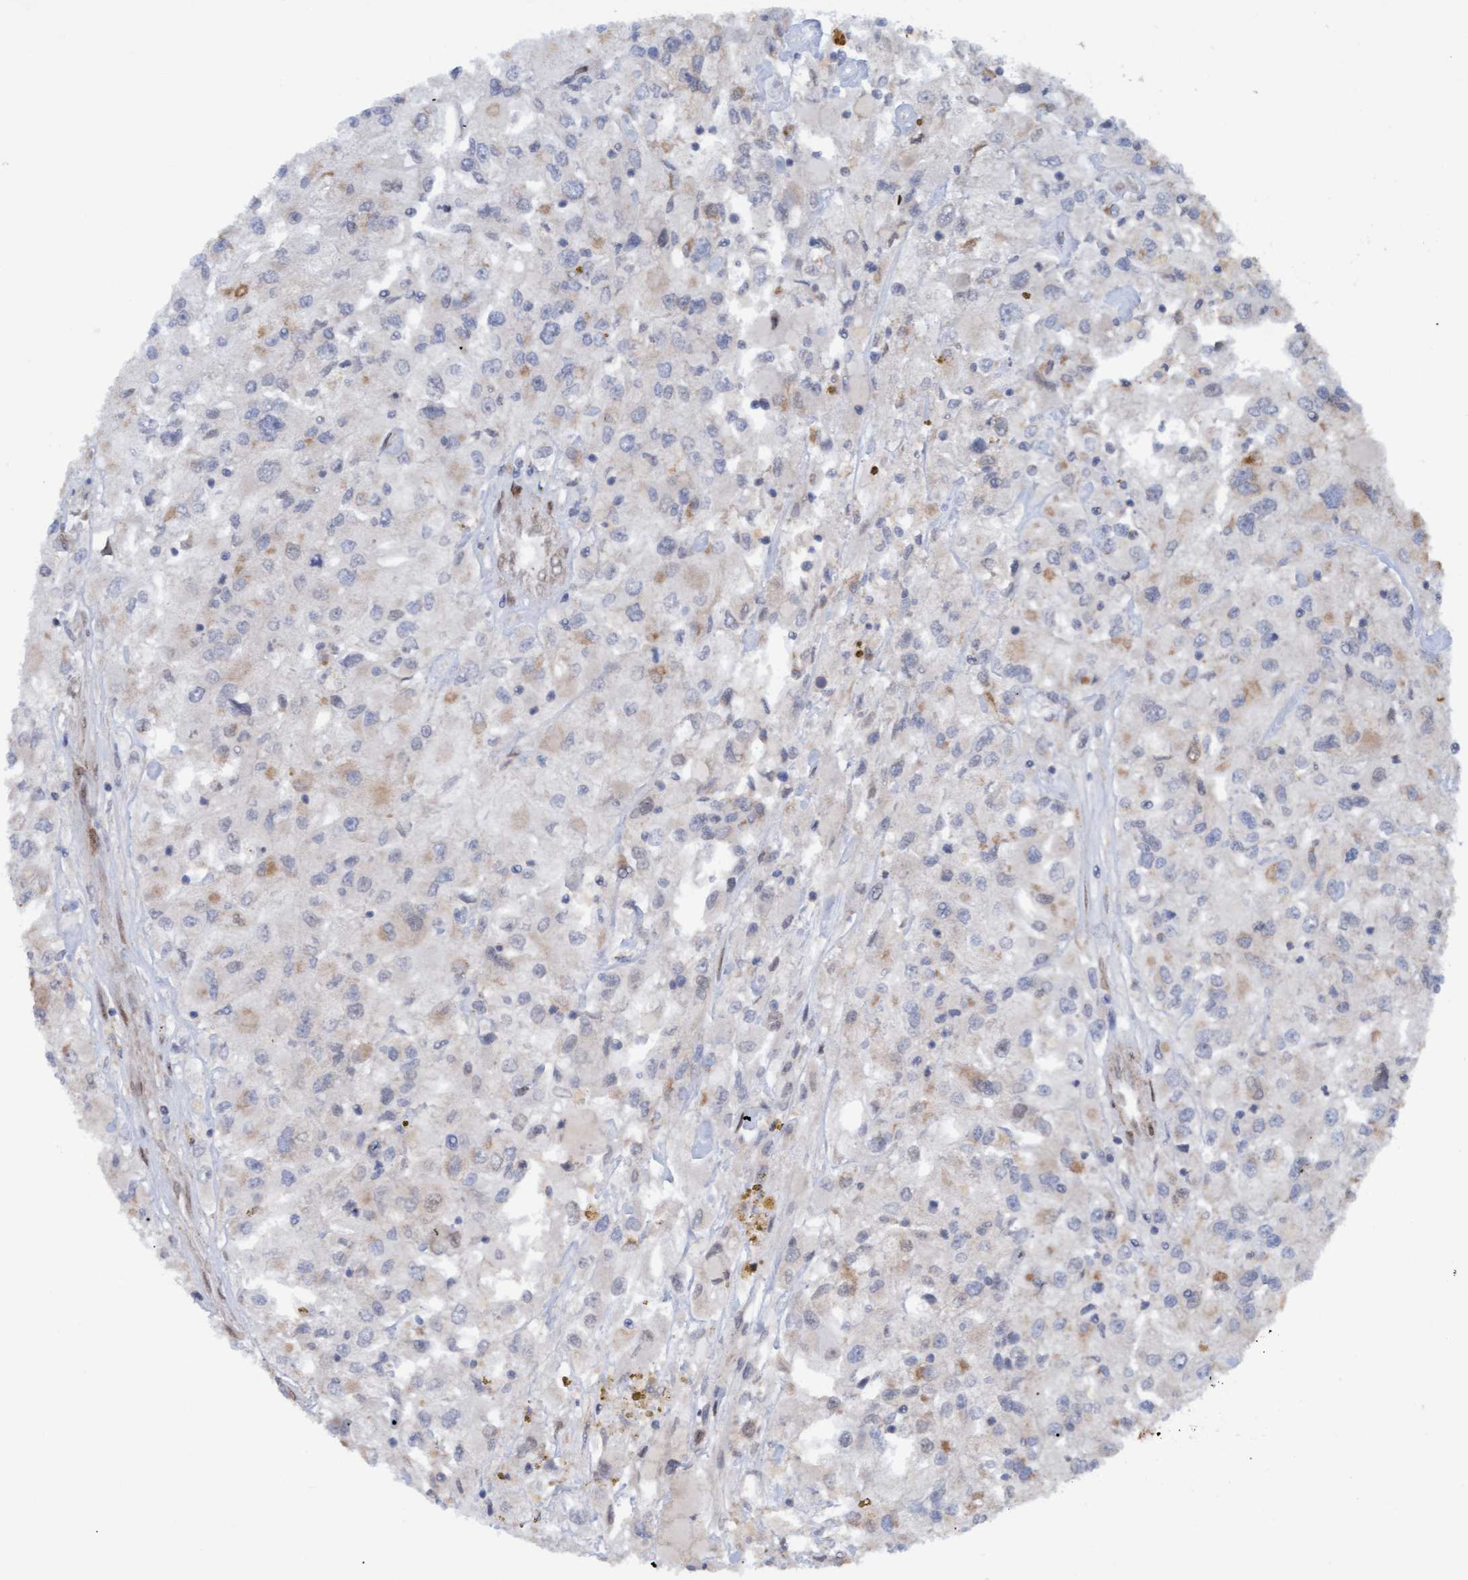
{"staining": {"intensity": "weak", "quantity": "<25%", "location": "cytoplasmic/membranous"}, "tissue": "renal cancer", "cell_type": "Tumor cells", "image_type": "cancer", "snomed": [{"axis": "morphology", "description": "Adenocarcinoma, NOS"}, {"axis": "topography", "description": "Kidney"}], "caption": "IHC of renal cancer demonstrates no staining in tumor cells.", "gene": "MGLL", "patient": {"sex": "female", "age": 52}}